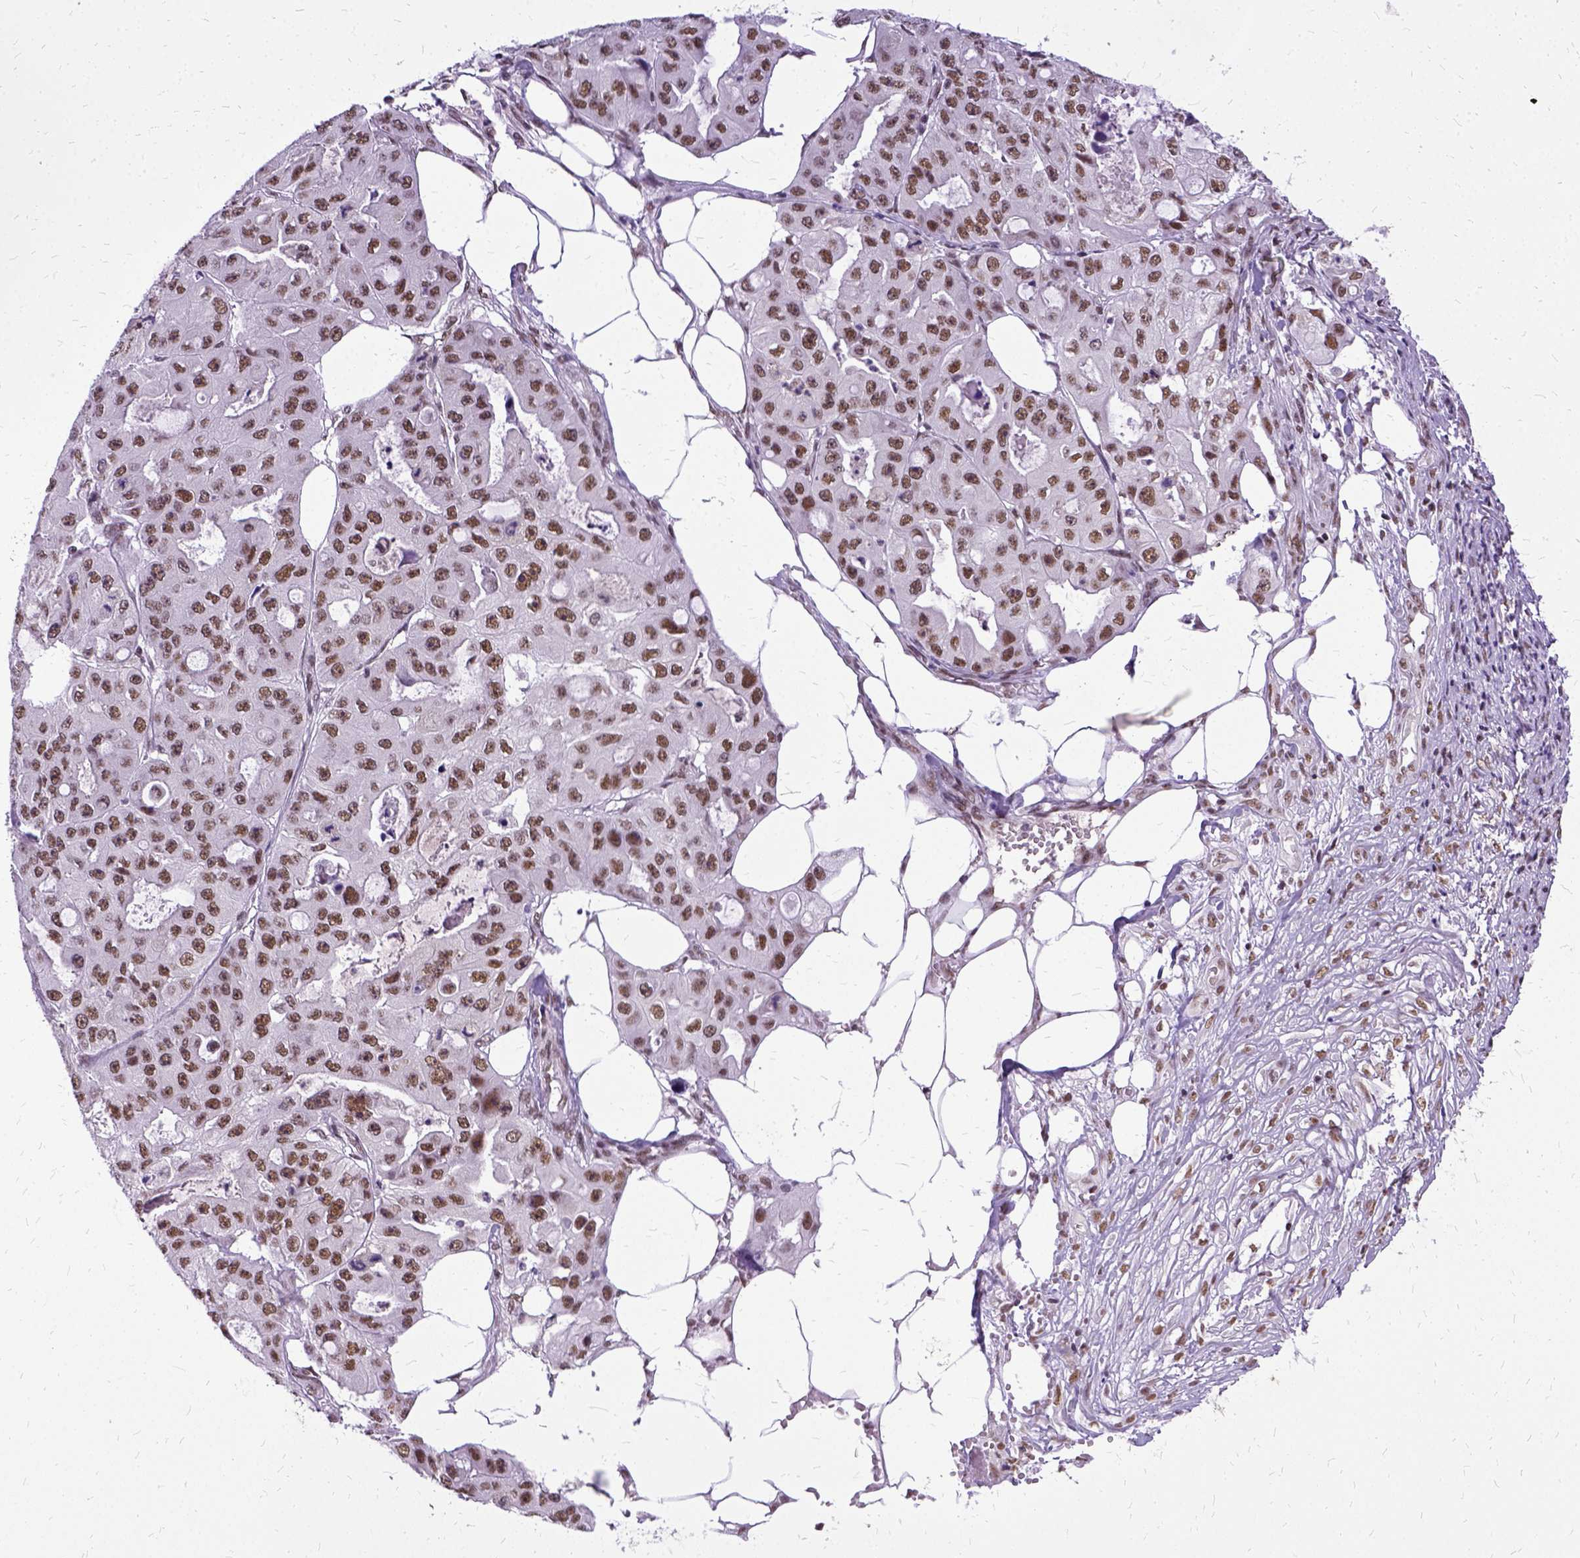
{"staining": {"intensity": "moderate", "quantity": ">75%", "location": "nuclear"}, "tissue": "ovarian cancer", "cell_type": "Tumor cells", "image_type": "cancer", "snomed": [{"axis": "morphology", "description": "Cystadenocarcinoma, serous, NOS"}, {"axis": "topography", "description": "Ovary"}], "caption": "Approximately >75% of tumor cells in human ovarian cancer (serous cystadenocarcinoma) exhibit moderate nuclear protein staining as visualized by brown immunohistochemical staining.", "gene": "SETD1A", "patient": {"sex": "female", "age": 56}}